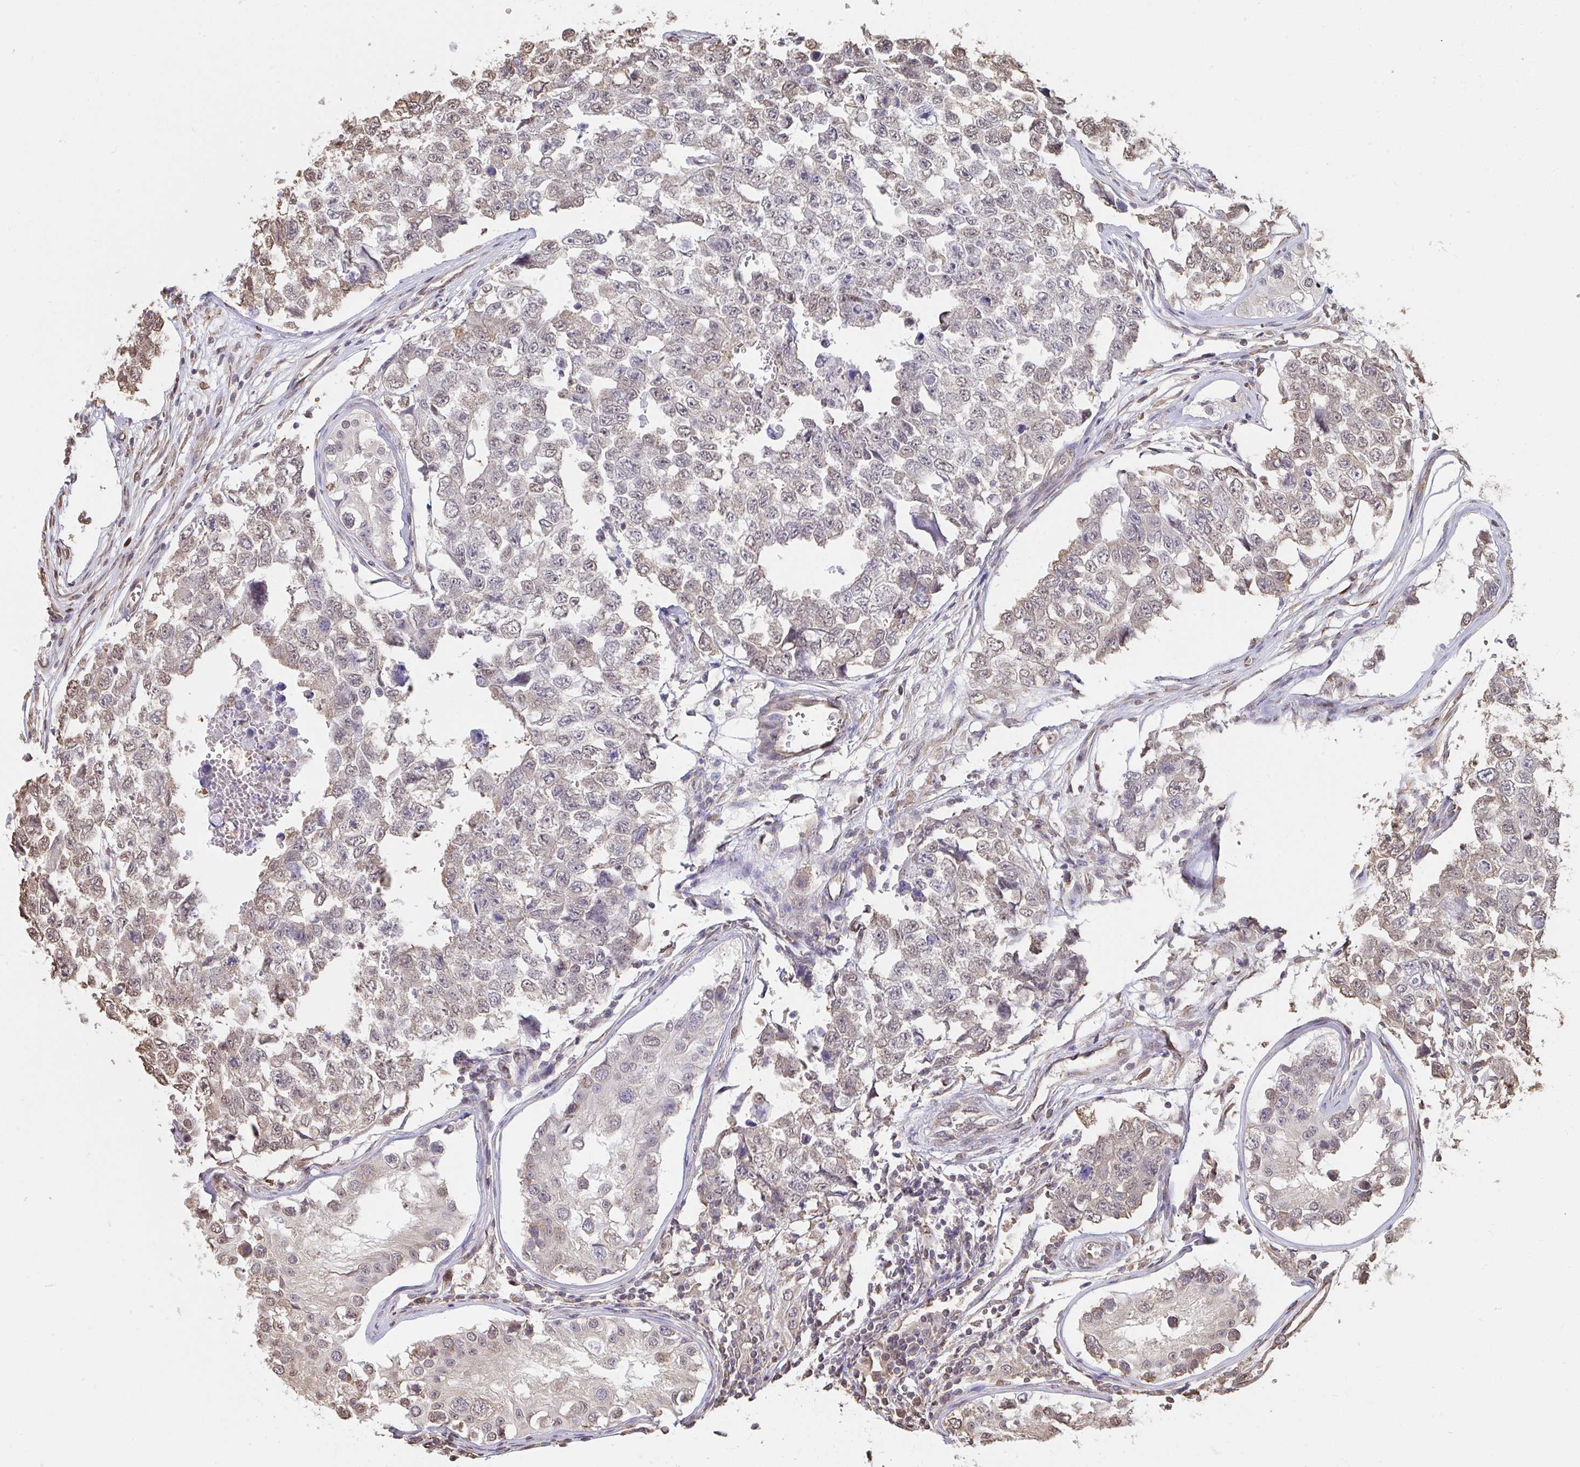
{"staining": {"intensity": "weak", "quantity": "<25%", "location": "cytoplasmic/membranous"}, "tissue": "testis cancer", "cell_type": "Tumor cells", "image_type": "cancer", "snomed": [{"axis": "morphology", "description": "Carcinoma, Embryonal, NOS"}, {"axis": "topography", "description": "Testis"}], "caption": "Immunohistochemistry micrograph of human testis cancer stained for a protein (brown), which displays no expression in tumor cells. (DAB (3,3'-diaminobenzidine) IHC visualized using brightfield microscopy, high magnification).", "gene": "SYNCRIP", "patient": {"sex": "male", "age": 18}}